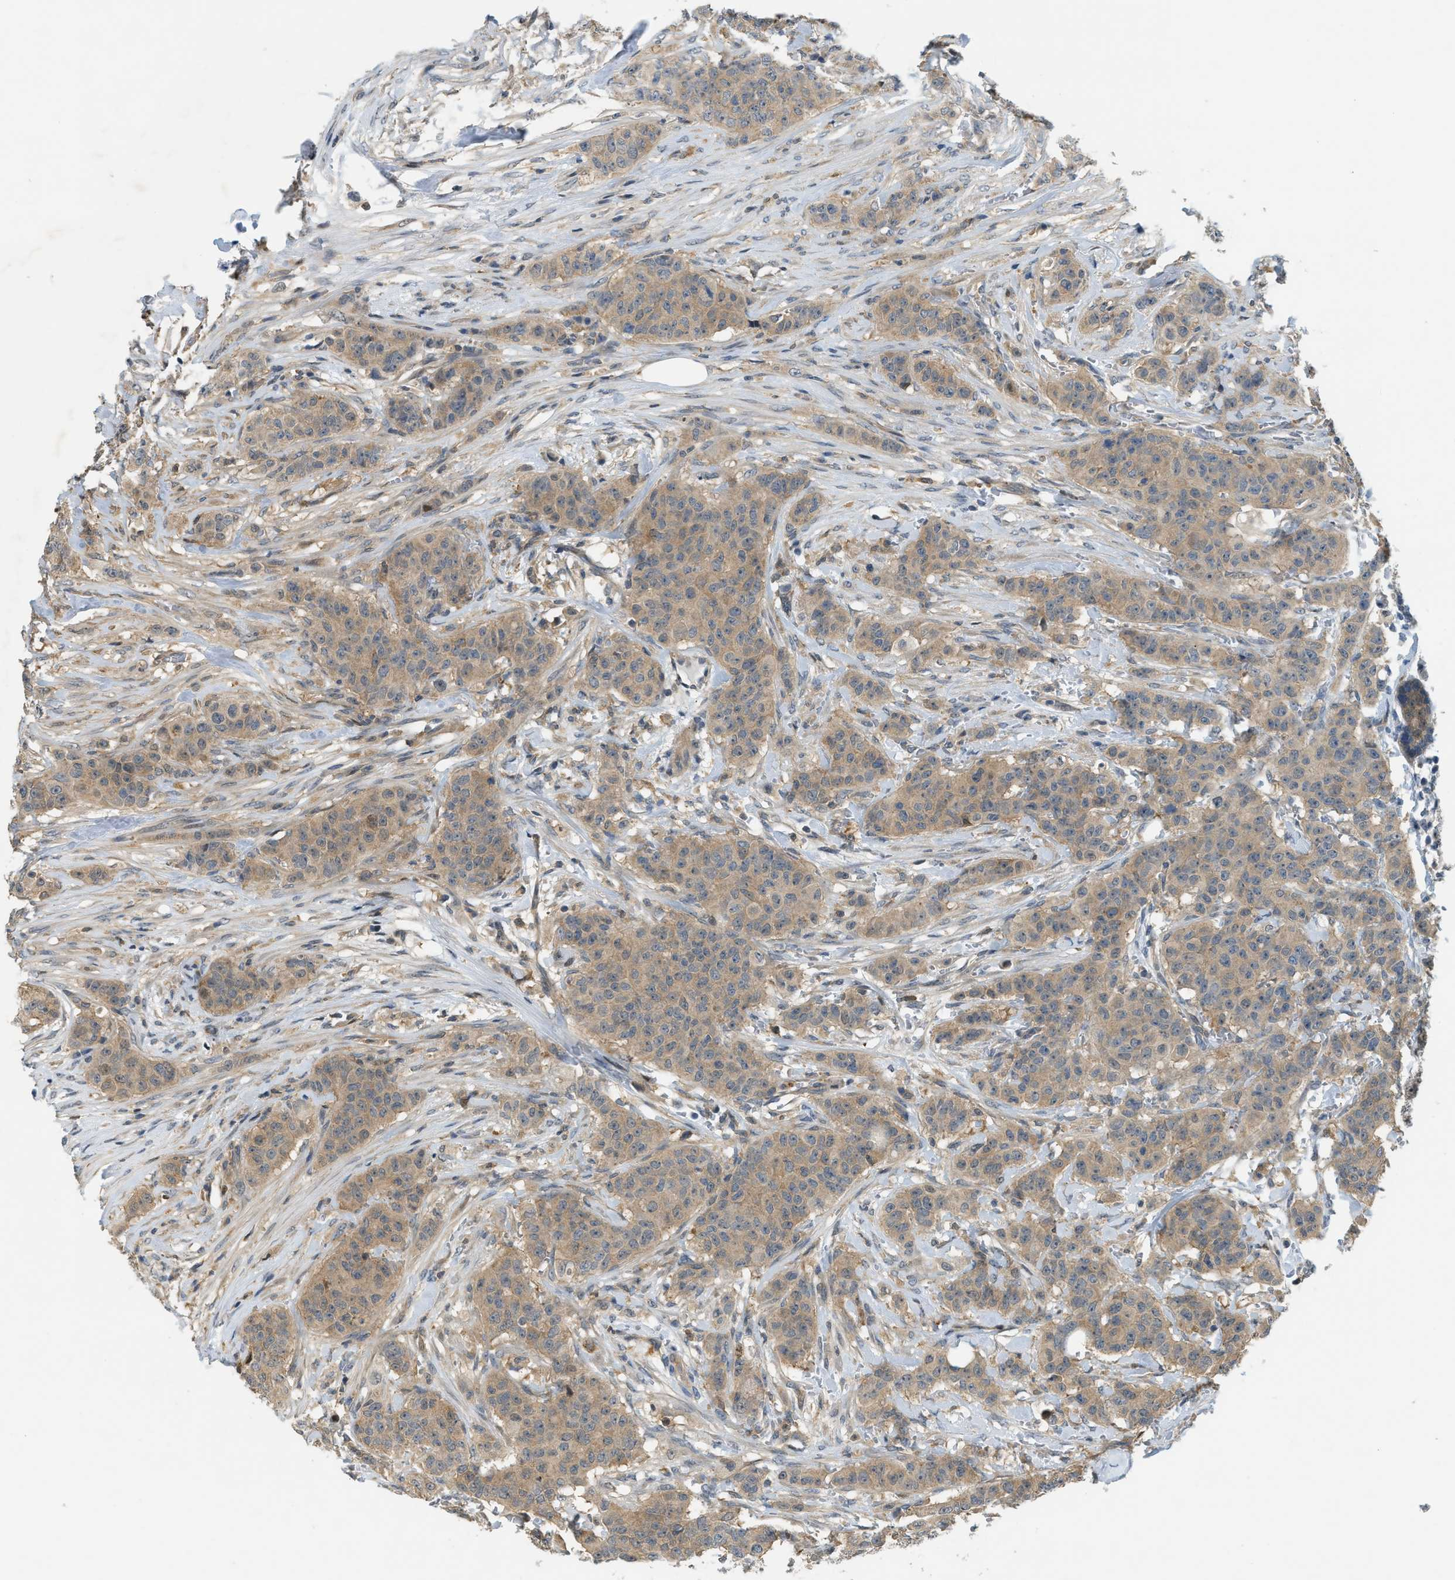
{"staining": {"intensity": "weak", "quantity": ">75%", "location": "cytoplasmic/membranous"}, "tissue": "breast cancer", "cell_type": "Tumor cells", "image_type": "cancer", "snomed": [{"axis": "morphology", "description": "Normal tissue, NOS"}, {"axis": "morphology", "description": "Duct carcinoma"}, {"axis": "topography", "description": "Breast"}], "caption": "Immunohistochemistry (IHC) (DAB (3,3'-diaminobenzidine)) staining of human breast cancer reveals weak cytoplasmic/membranous protein expression in approximately >75% of tumor cells.", "gene": "PDCL3", "patient": {"sex": "female", "age": 40}}